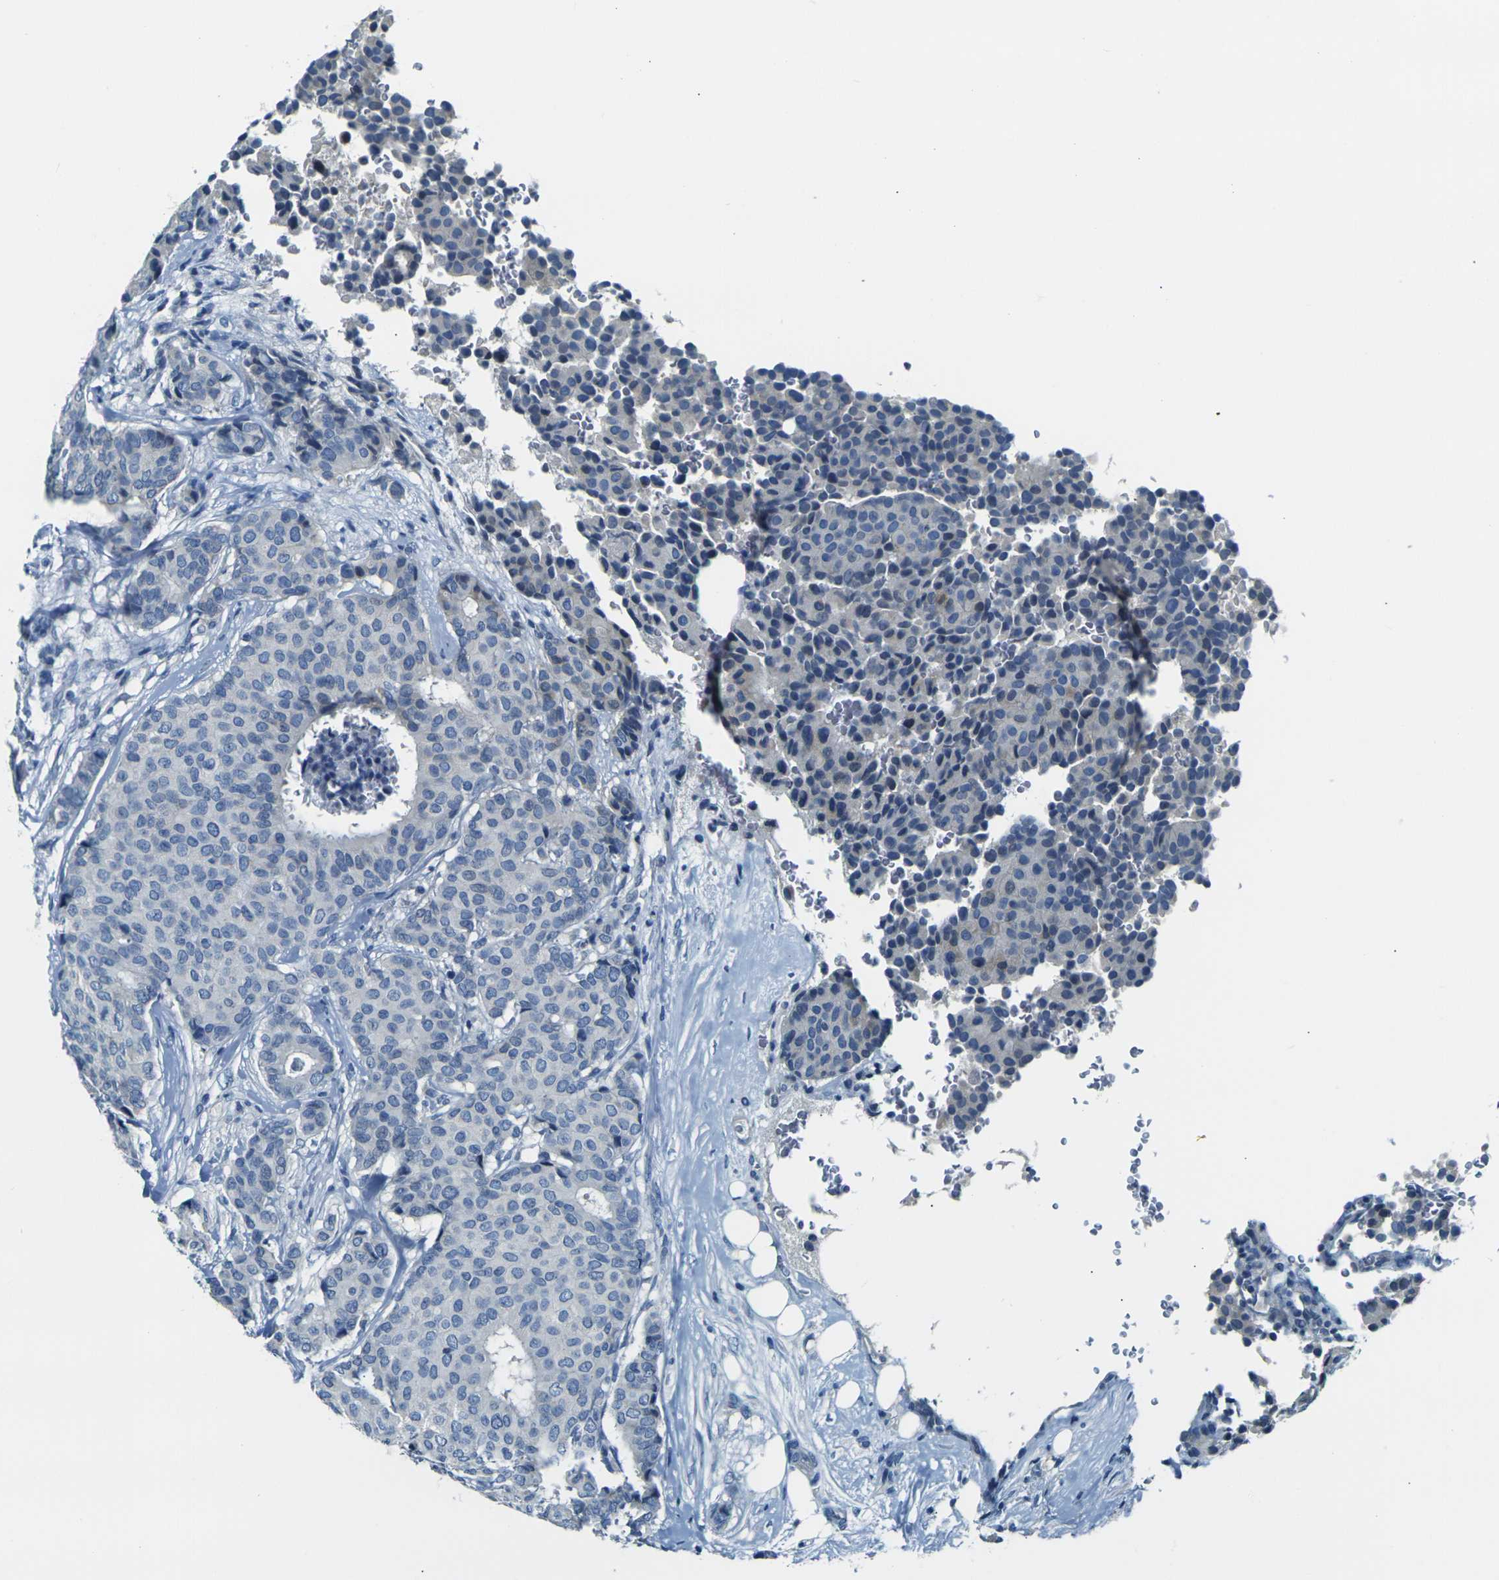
{"staining": {"intensity": "negative", "quantity": "none", "location": "none"}, "tissue": "breast cancer", "cell_type": "Tumor cells", "image_type": "cancer", "snomed": [{"axis": "morphology", "description": "Duct carcinoma"}, {"axis": "topography", "description": "Breast"}], "caption": "There is no significant staining in tumor cells of intraductal carcinoma (breast).", "gene": "SHISAL2B", "patient": {"sex": "female", "age": 75}}